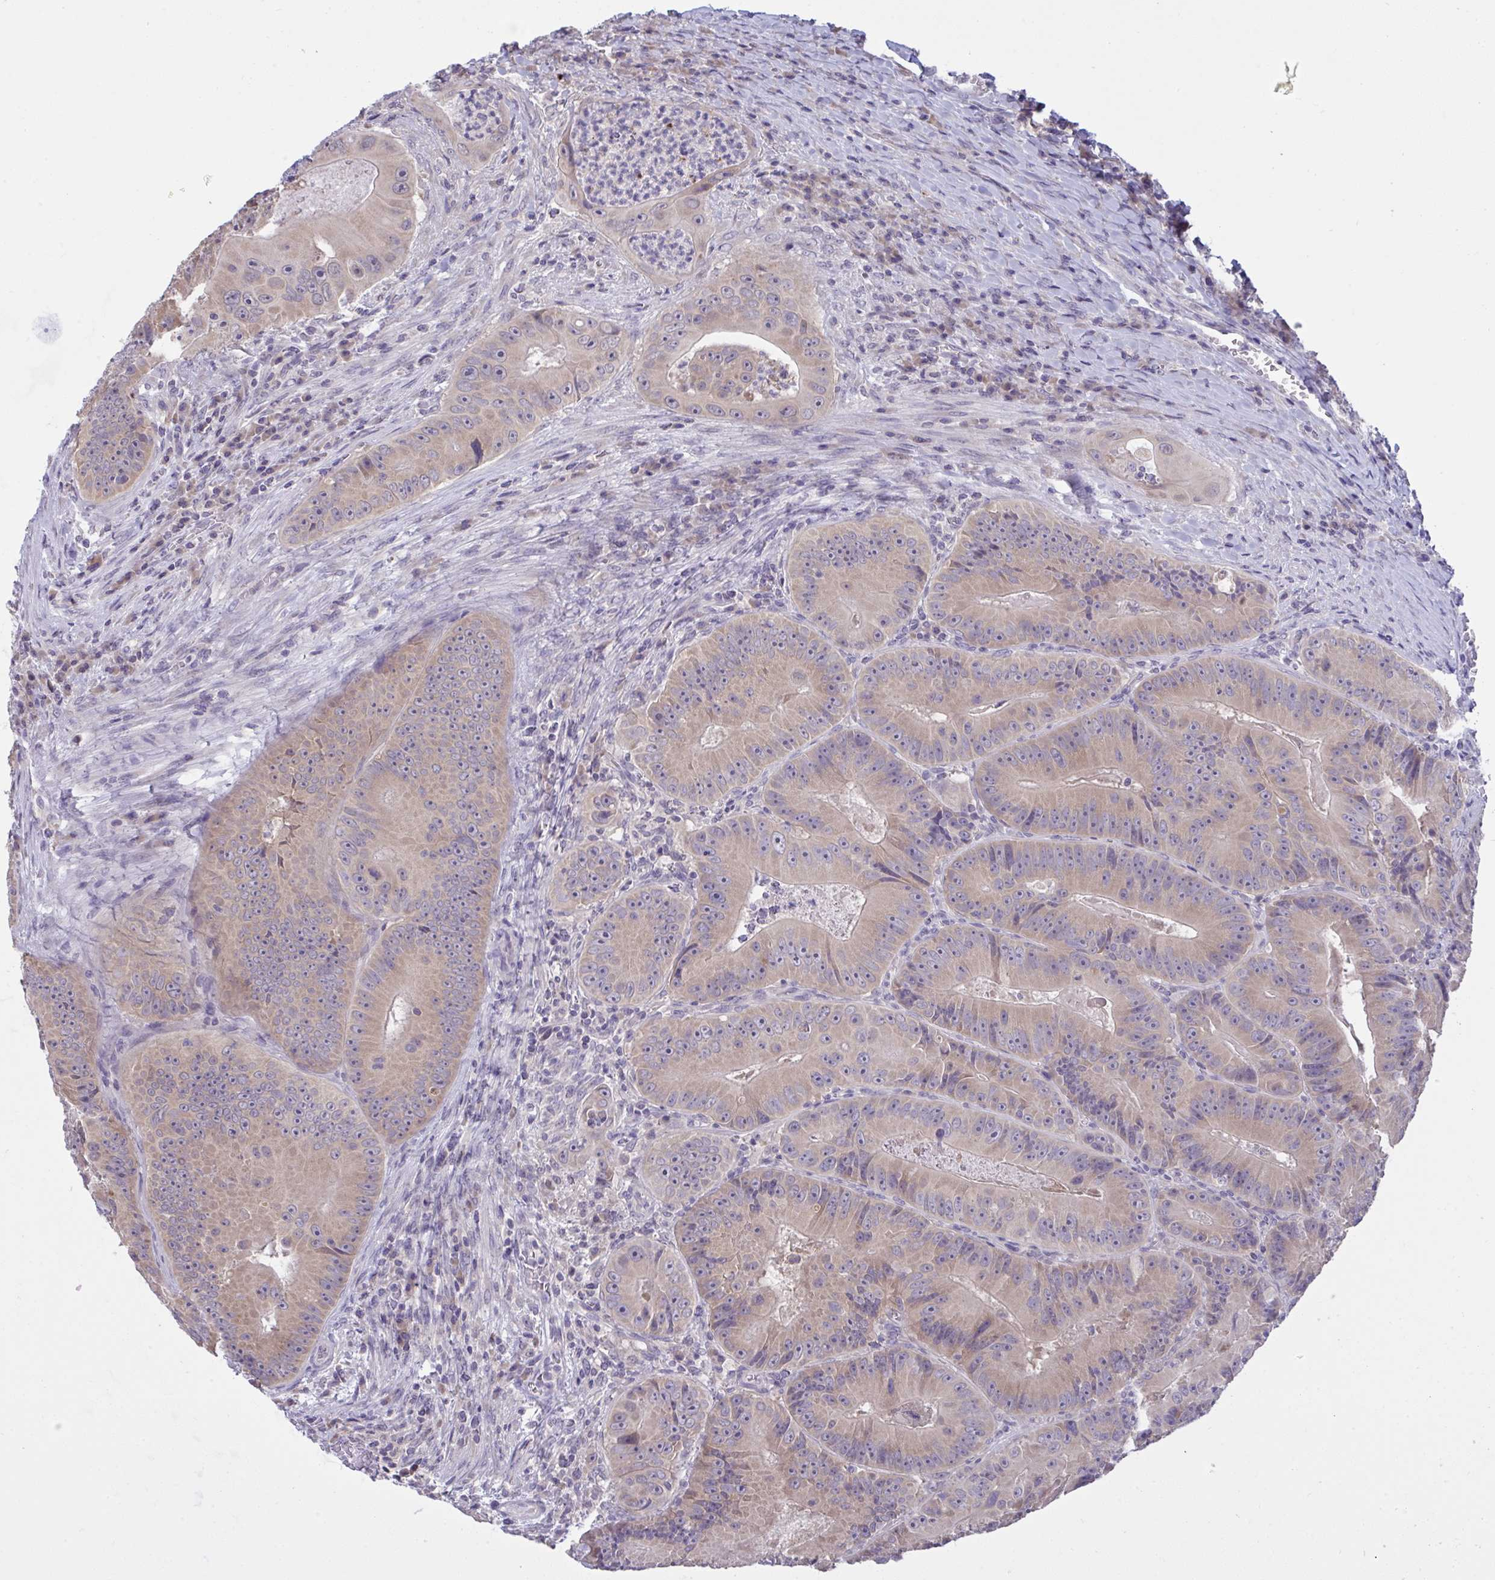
{"staining": {"intensity": "weak", "quantity": ">75%", "location": "cytoplasmic/membranous"}, "tissue": "colorectal cancer", "cell_type": "Tumor cells", "image_type": "cancer", "snomed": [{"axis": "morphology", "description": "Adenocarcinoma, NOS"}, {"axis": "topography", "description": "Colon"}], "caption": "Adenocarcinoma (colorectal) stained with immunohistochemistry (IHC) shows weak cytoplasmic/membranous expression in about >75% of tumor cells.", "gene": "TMEM41A", "patient": {"sex": "female", "age": 86}}